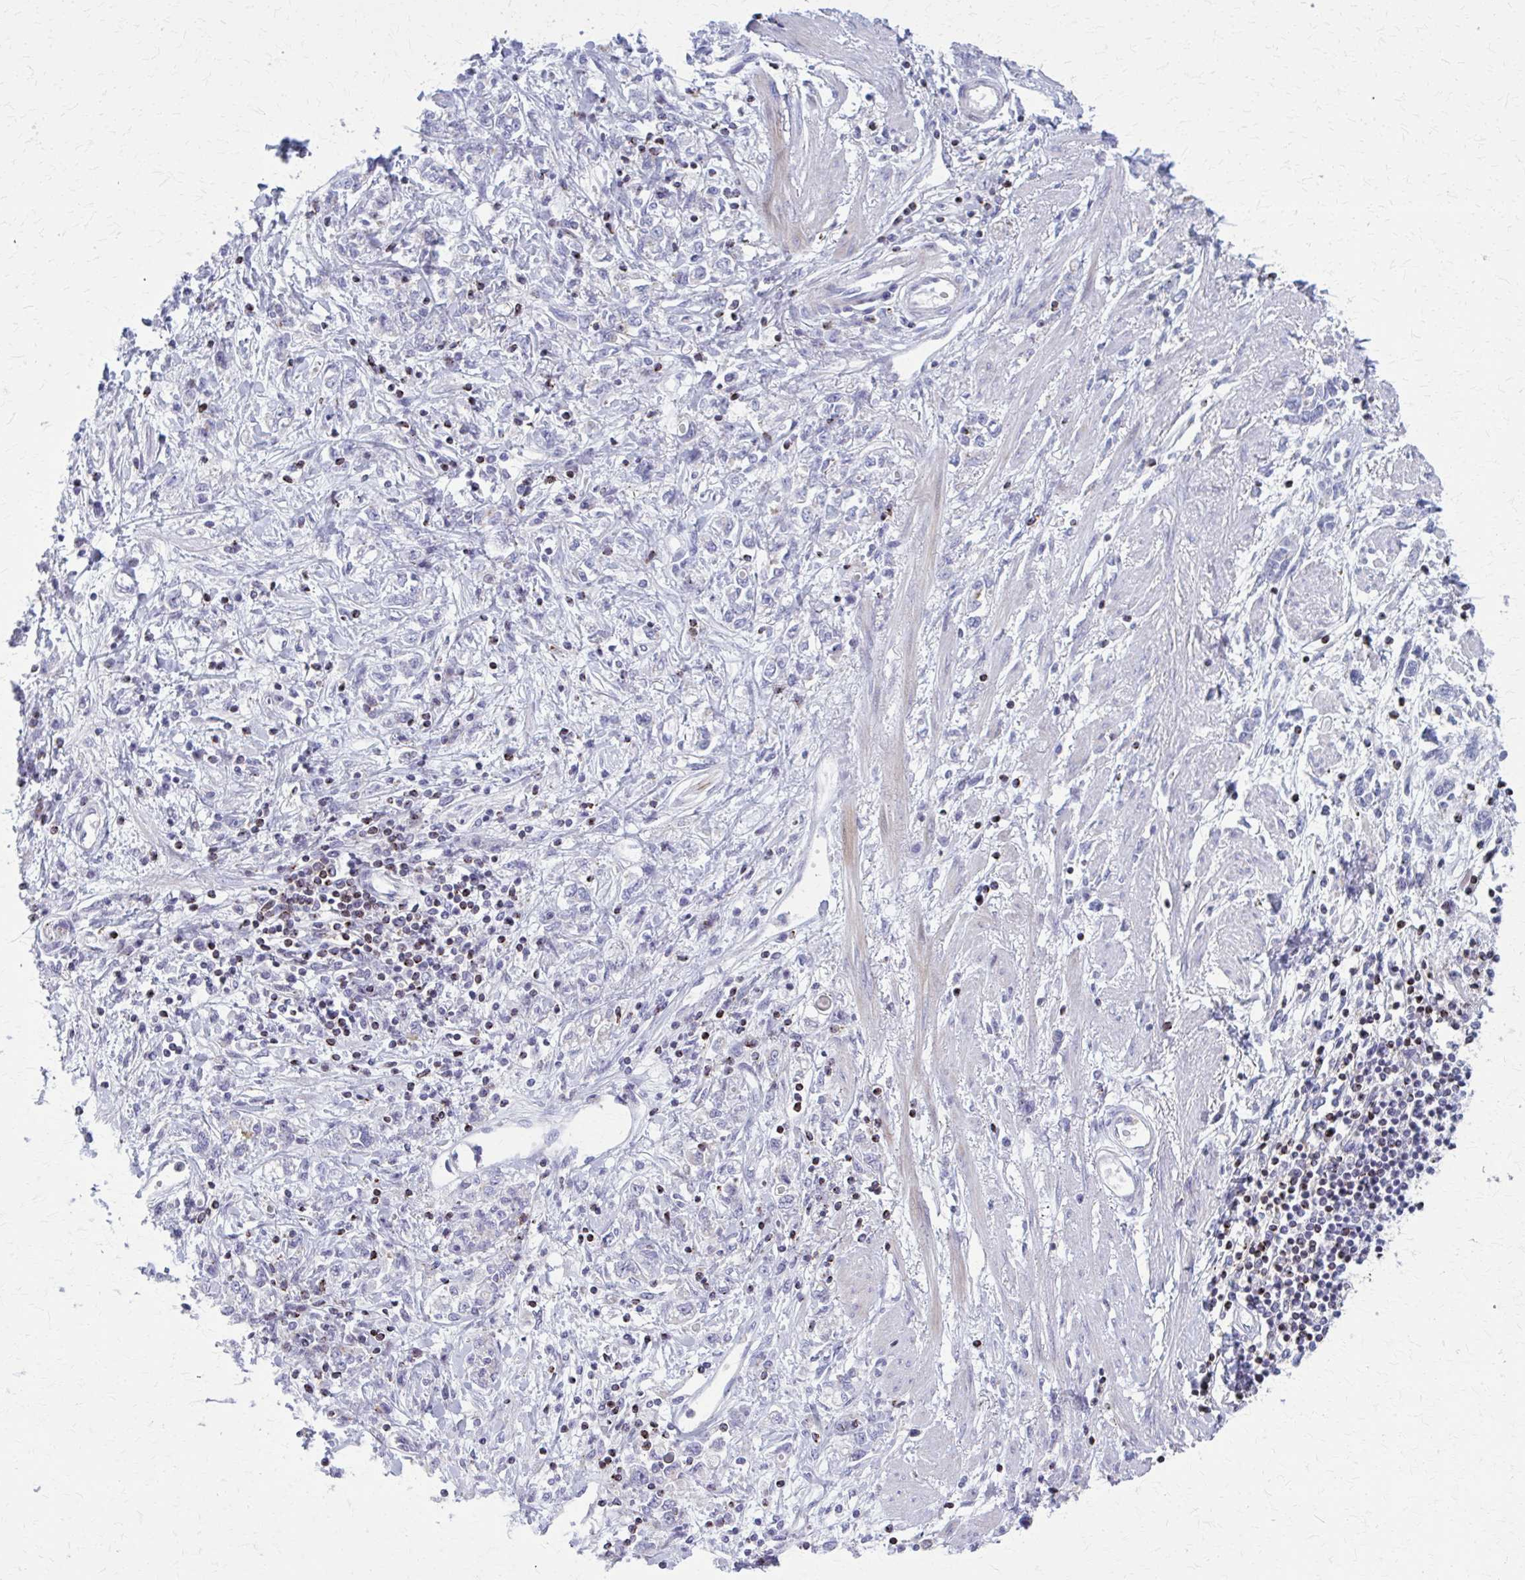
{"staining": {"intensity": "negative", "quantity": "none", "location": "none"}, "tissue": "stomach cancer", "cell_type": "Tumor cells", "image_type": "cancer", "snomed": [{"axis": "morphology", "description": "Adenocarcinoma, NOS"}, {"axis": "topography", "description": "Stomach"}], "caption": "Immunohistochemical staining of stomach cancer exhibits no significant positivity in tumor cells.", "gene": "PEDS1", "patient": {"sex": "female", "age": 76}}